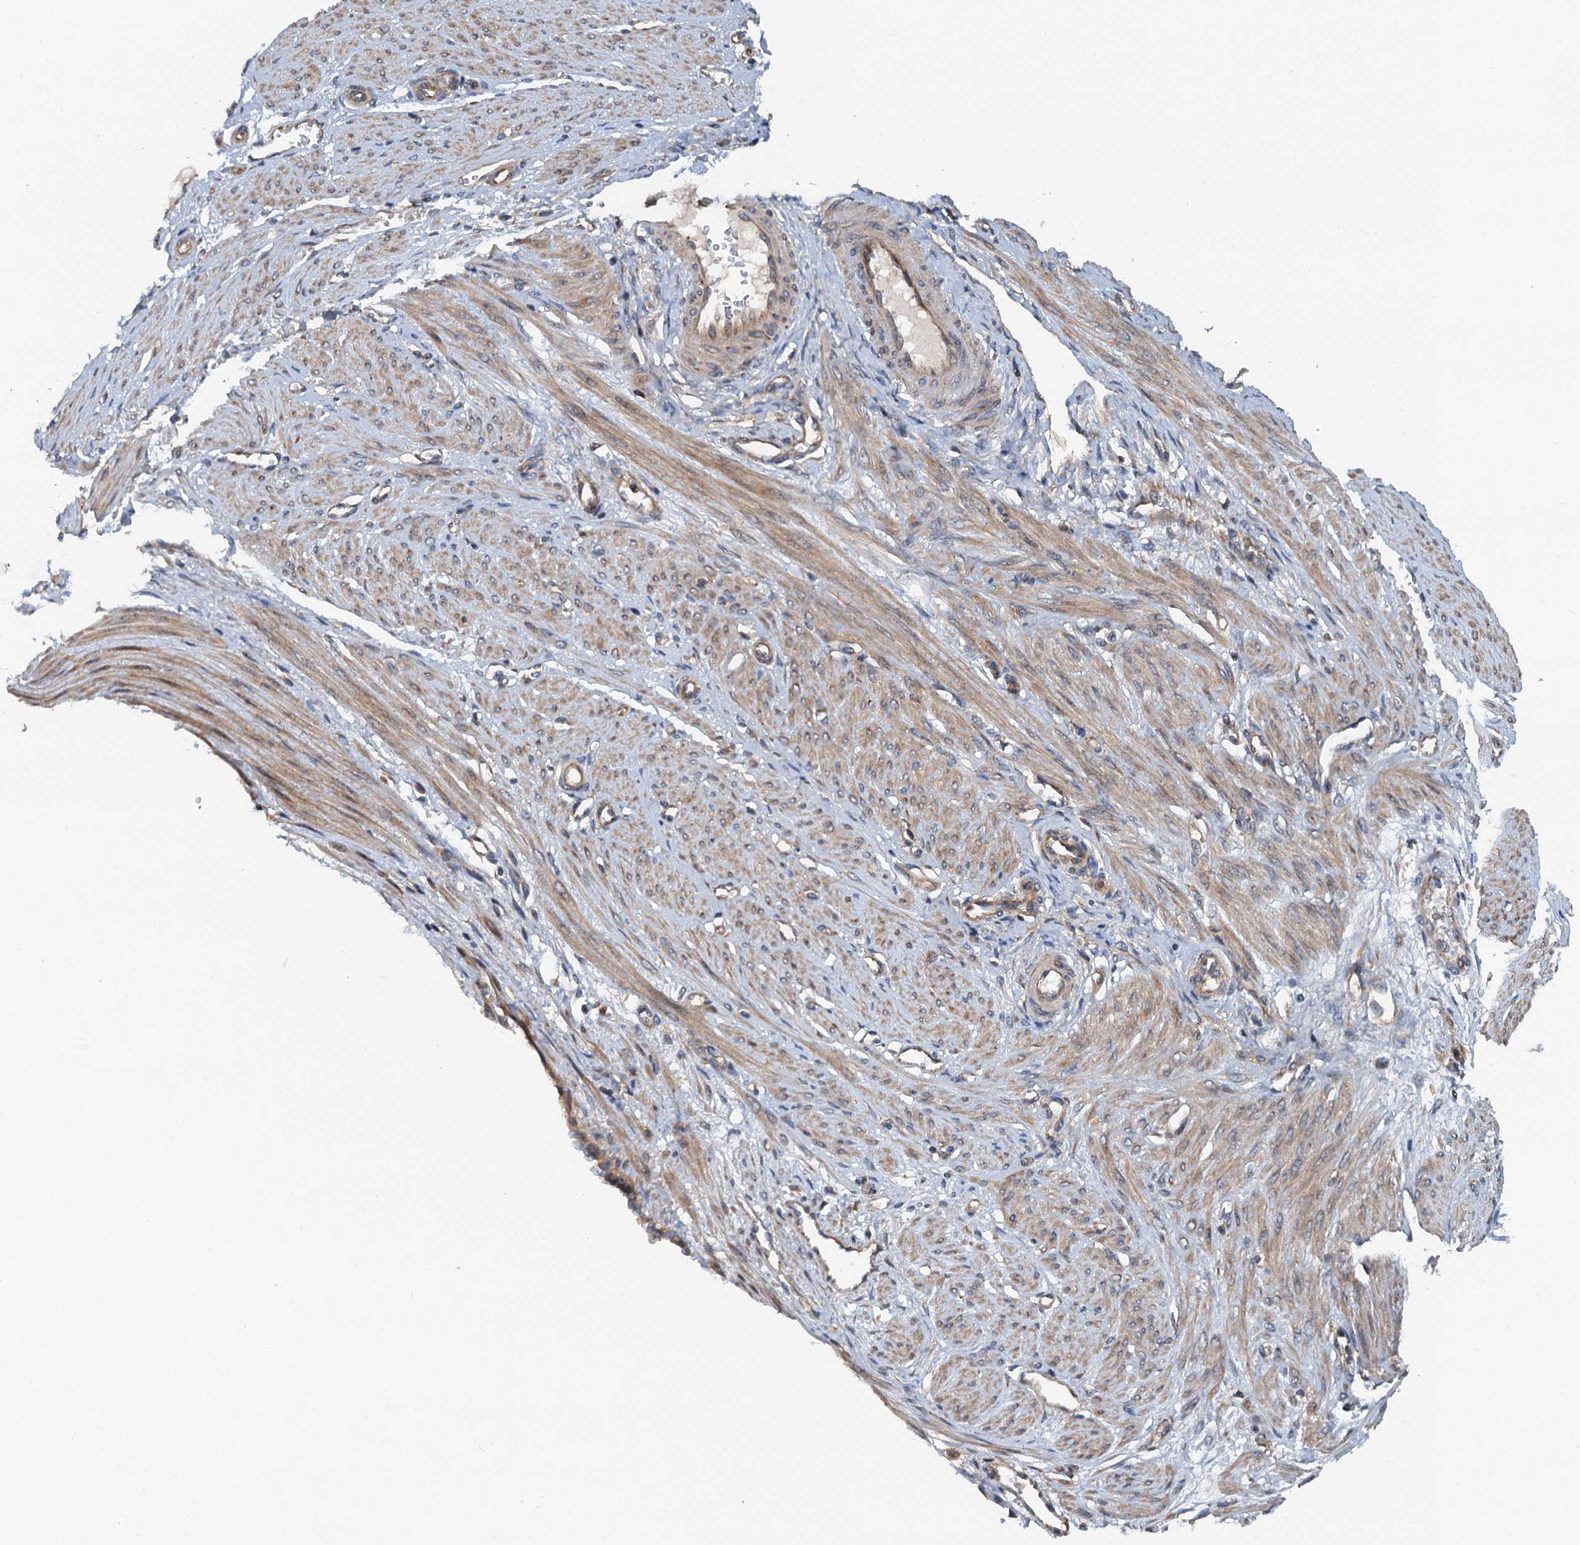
{"staining": {"intensity": "negative", "quantity": "none", "location": "none"}, "tissue": "endometrium", "cell_type": "Cells in endometrial stroma", "image_type": "normal", "snomed": [{"axis": "morphology", "description": "Normal tissue, NOS"}, {"axis": "topography", "description": "Endometrium"}], "caption": "The immunohistochemistry histopathology image has no significant expression in cells in endometrial stroma of endometrium.", "gene": "COG3", "patient": {"sex": "female", "age": 33}}